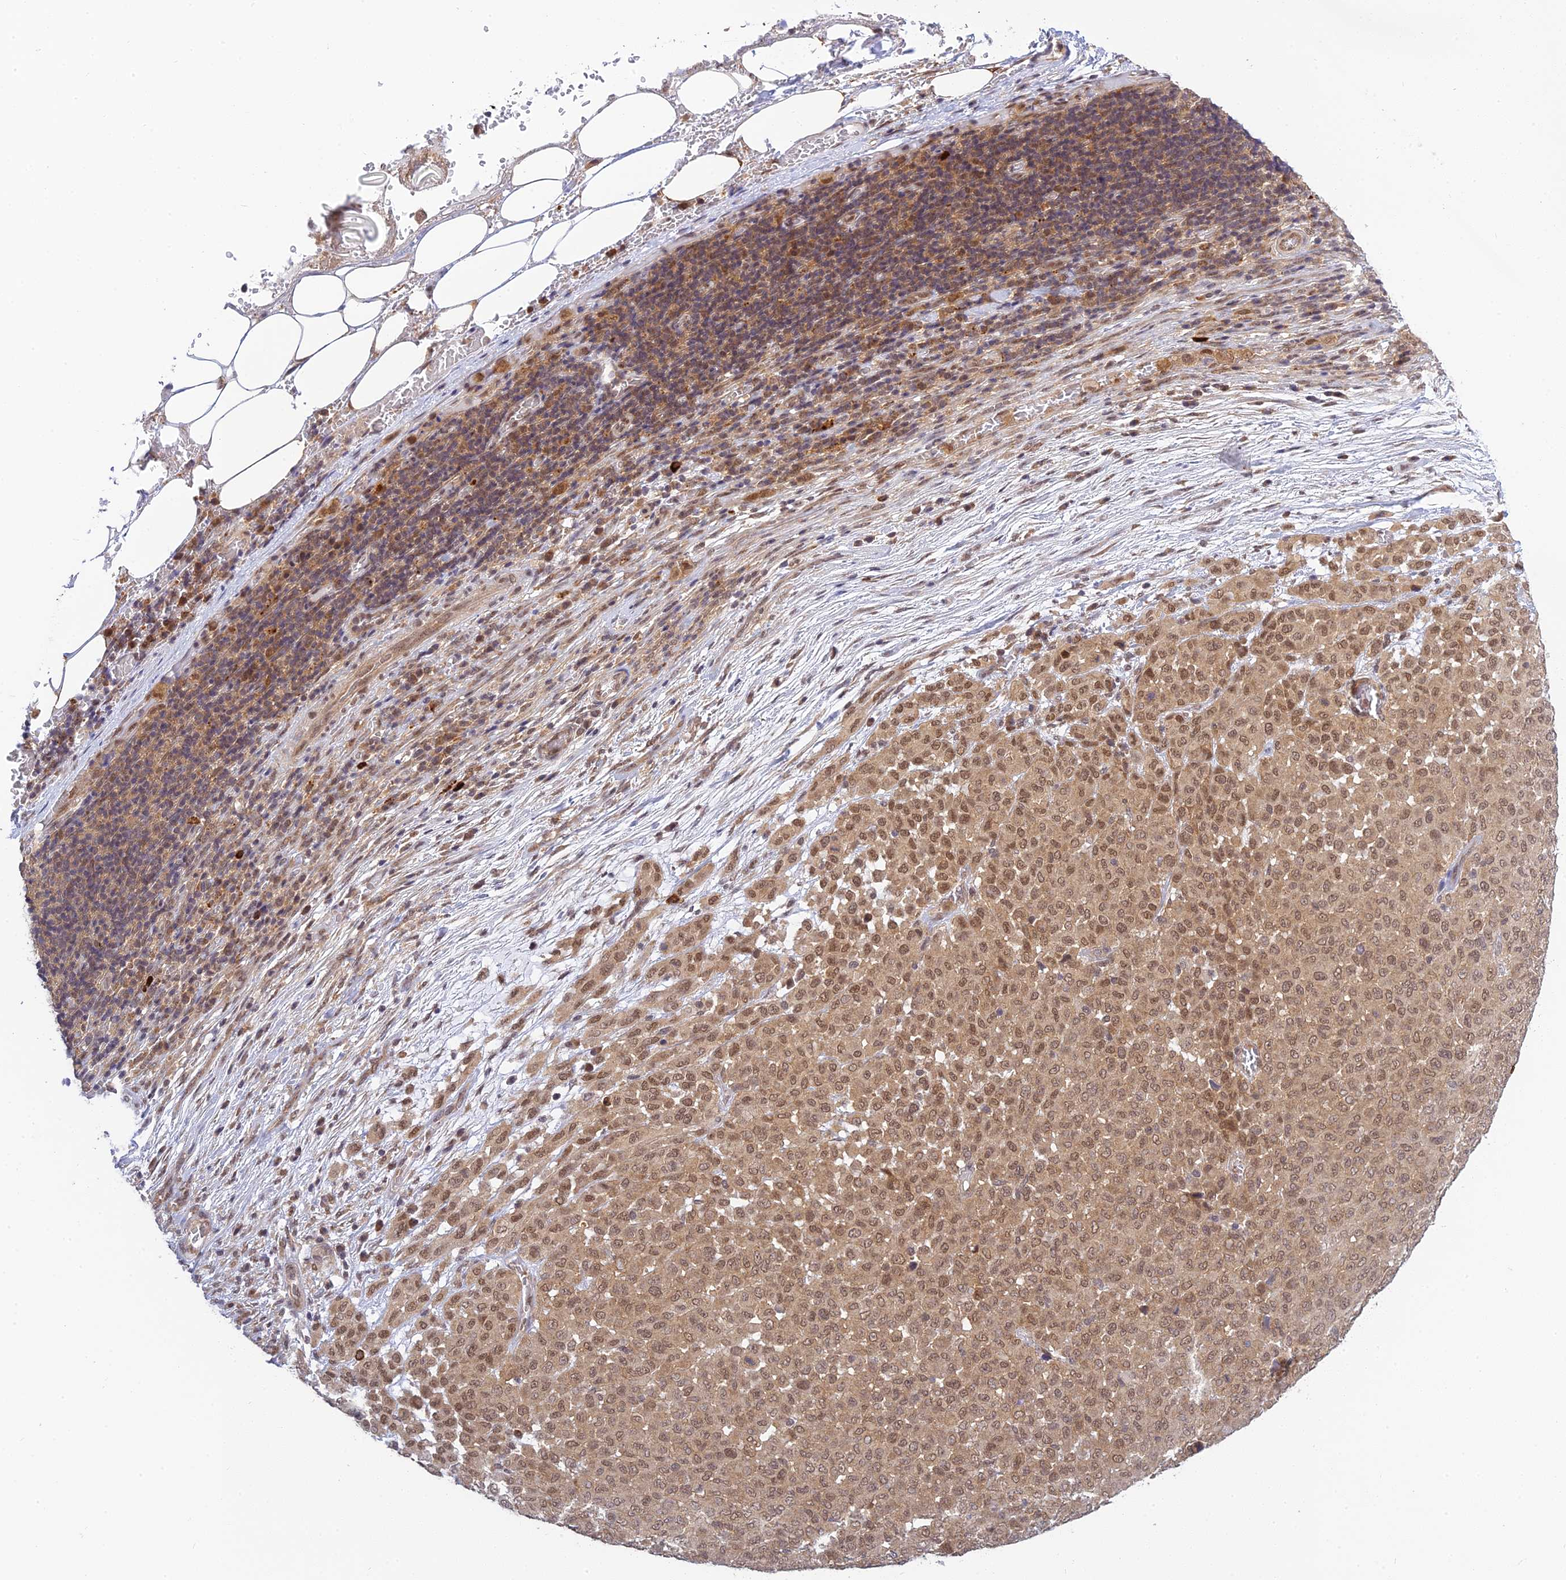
{"staining": {"intensity": "moderate", "quantity": ">75%", "location": "cytoplasmic/membranous,nuclear"}, "tissue": "melanoma", "cell_type": "Tumor cells", "image_type": "cancer", "snomed": [{"axis": "morphology", "description": "Malignant melanoma, Metastatic site"}, {"axis": "topography", "description": "Skin"}], "caption": "Malignant melanoma (metastatic site) was stained to show a protein in brown. There is medium levels of moderate cytoplasmic/membranous and nuclear positivity in approximately >75% of tumor cells. The protein of interest is stained brown, and the nuclei are stained in blue (DAB (3,3'-diaminobenzidine) IHC with brightfield microscopy, high magnification).", "gene": "SKIC8", "patient": {"sex": "female", "age": 81}}